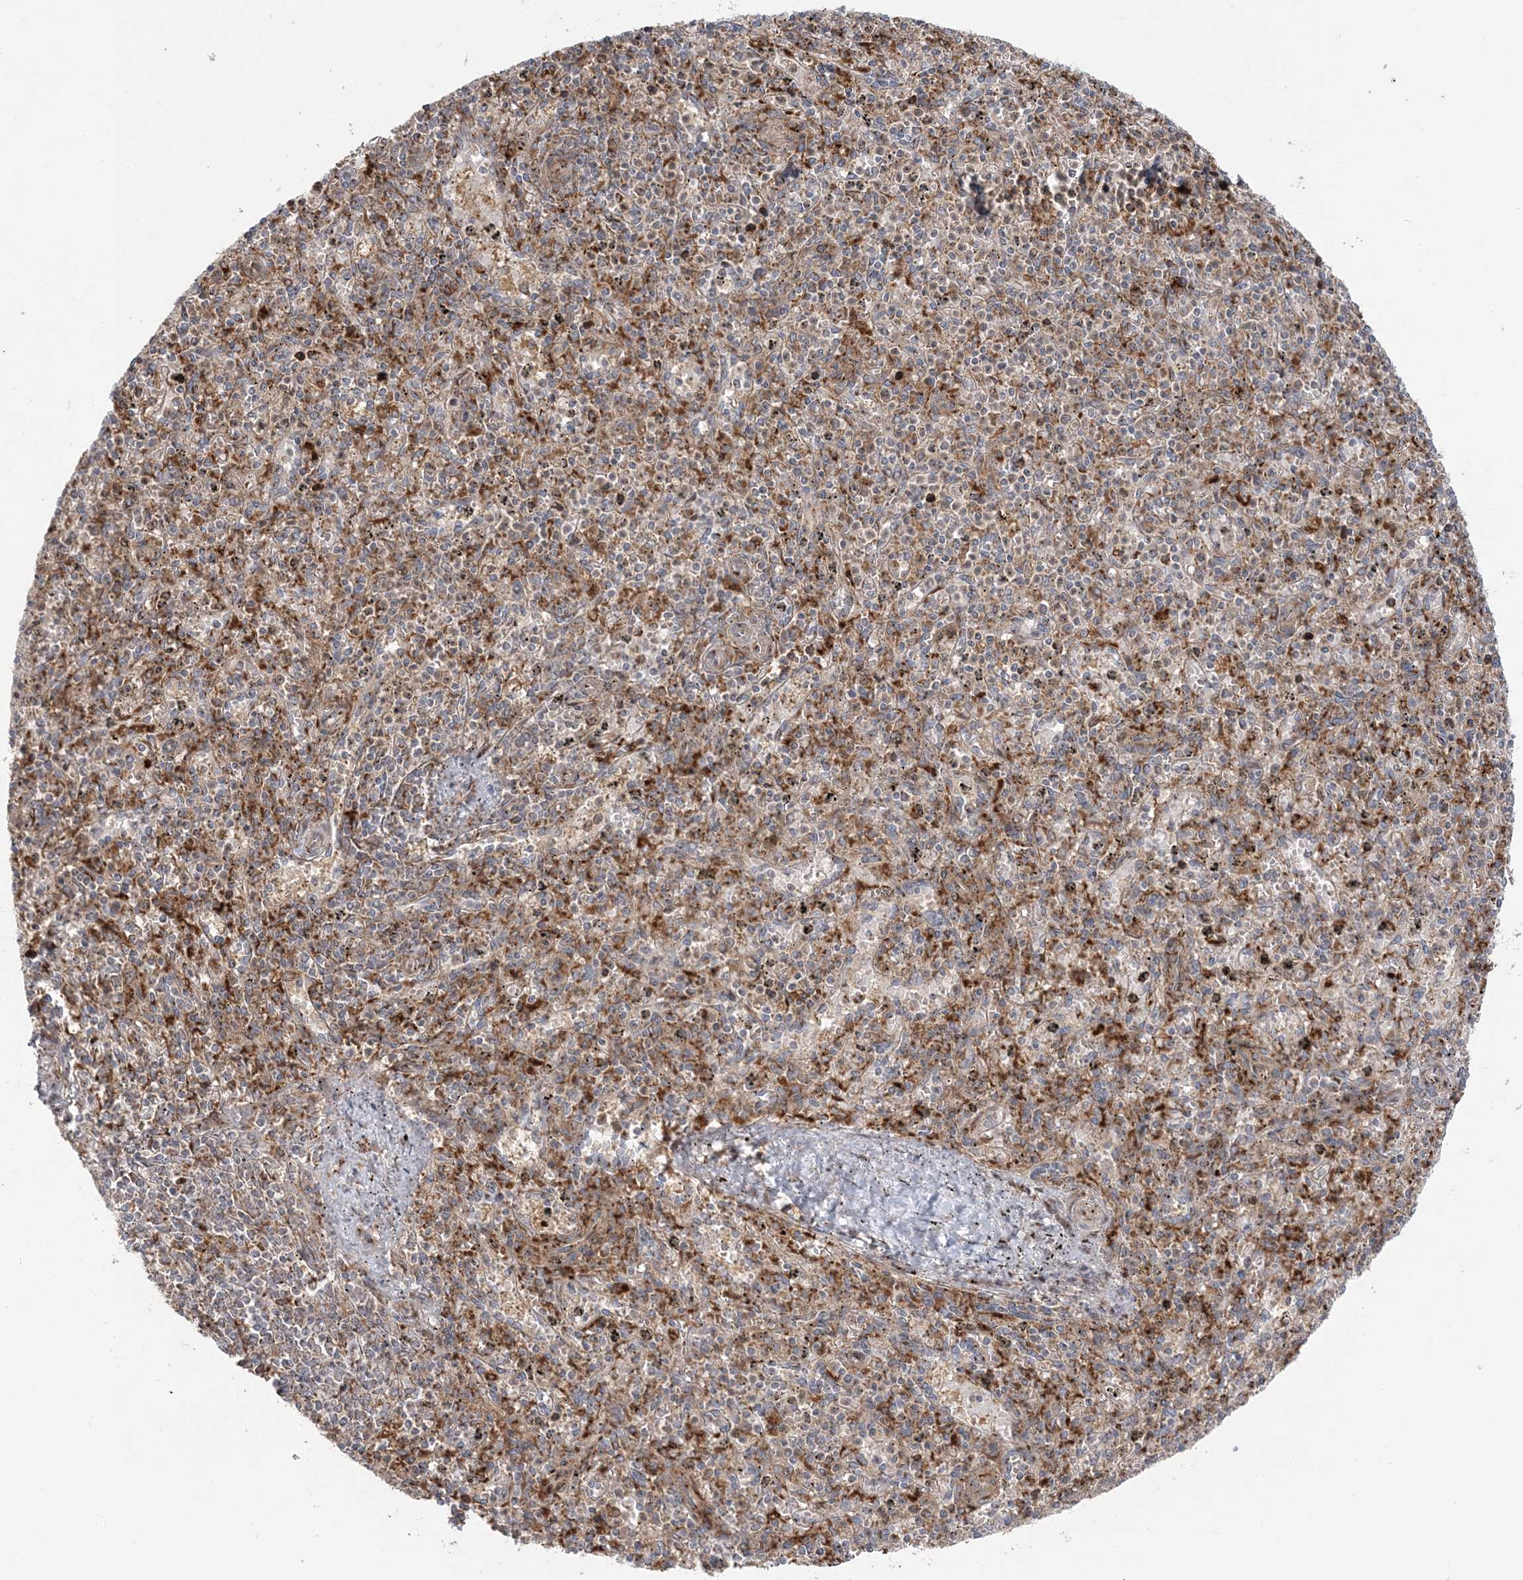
{"staining": {"intensity": "weak", "quantity": "25%-75%", "location": "cytoplasmic/membranous"}, "tissue": "spleen", "cell_type": "Cells in red pulp", "image_type": "normal", "snomed": [{"axis": "morphology", "description": "Normal tissue, NOS"}, {"axis": "topography", "description": "Spleen"}], "caption": "The photomicrograph reveals immunohistochemical staining of benign spleen. There is weak cytoplasmic/membranous staining is identified in about 25%-75% of cells in red pulp.", "gene": "ABCC3", "patient": {"sex": "male", "age": 72}}